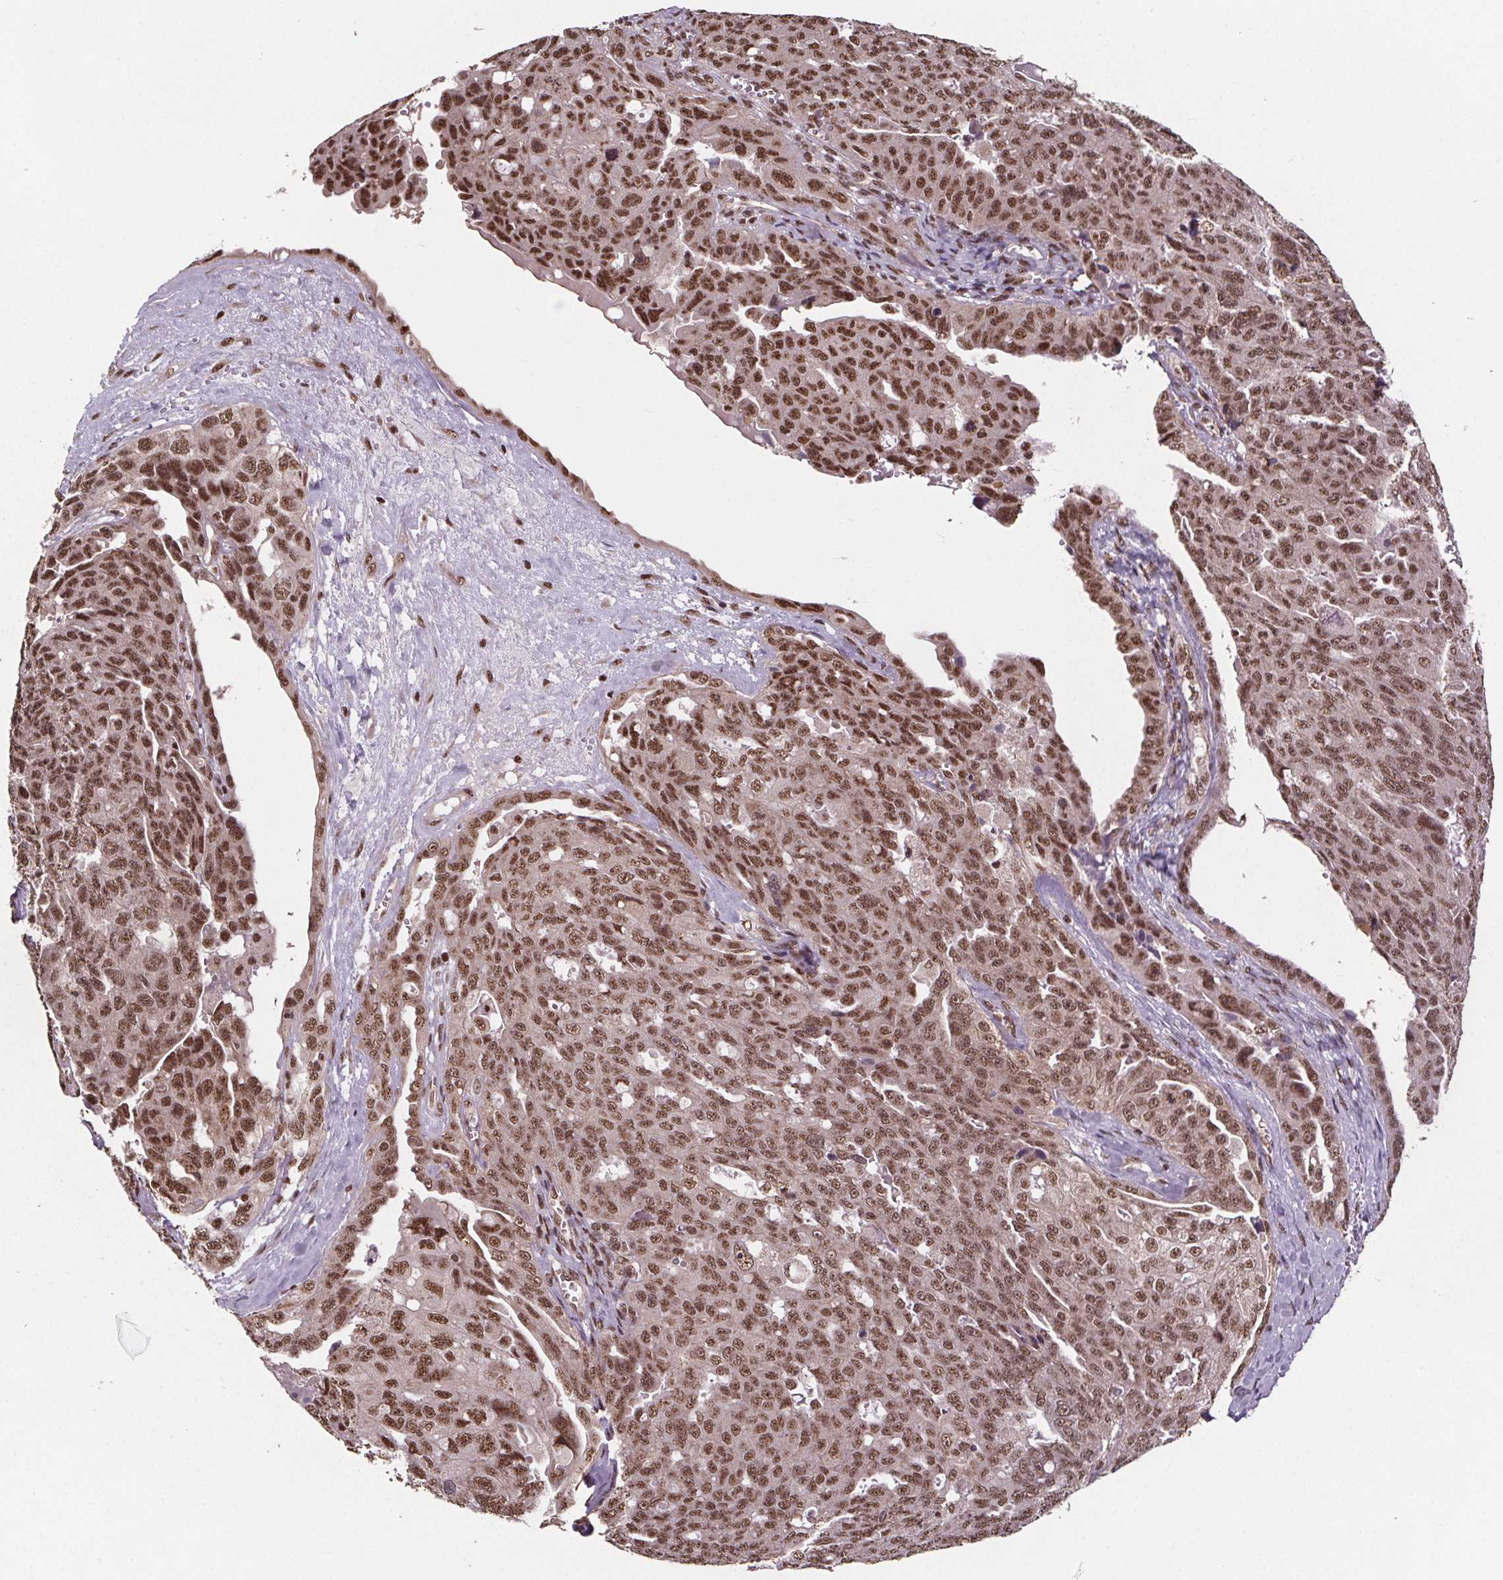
{"staining": {"intensity": "moderate", "quantity": ">75%", "location": "nuclear"}, "tissue": "ovarian cancer", "cell_type": "Tumor cells", "image_type": "cancer", "snomed": [{"axis": "morphology", "description": "Carcinoma, endometroid"}, {"axis": "topography", "description": "Ovary"}], "caption": "Protein staining by IHC reveals moderate nuclear expression in about >75% of tumor cells in endometroid carcinoma (ovarian).", "gene": "JARID2", "patient": {"sex": "female", "age": 70}}